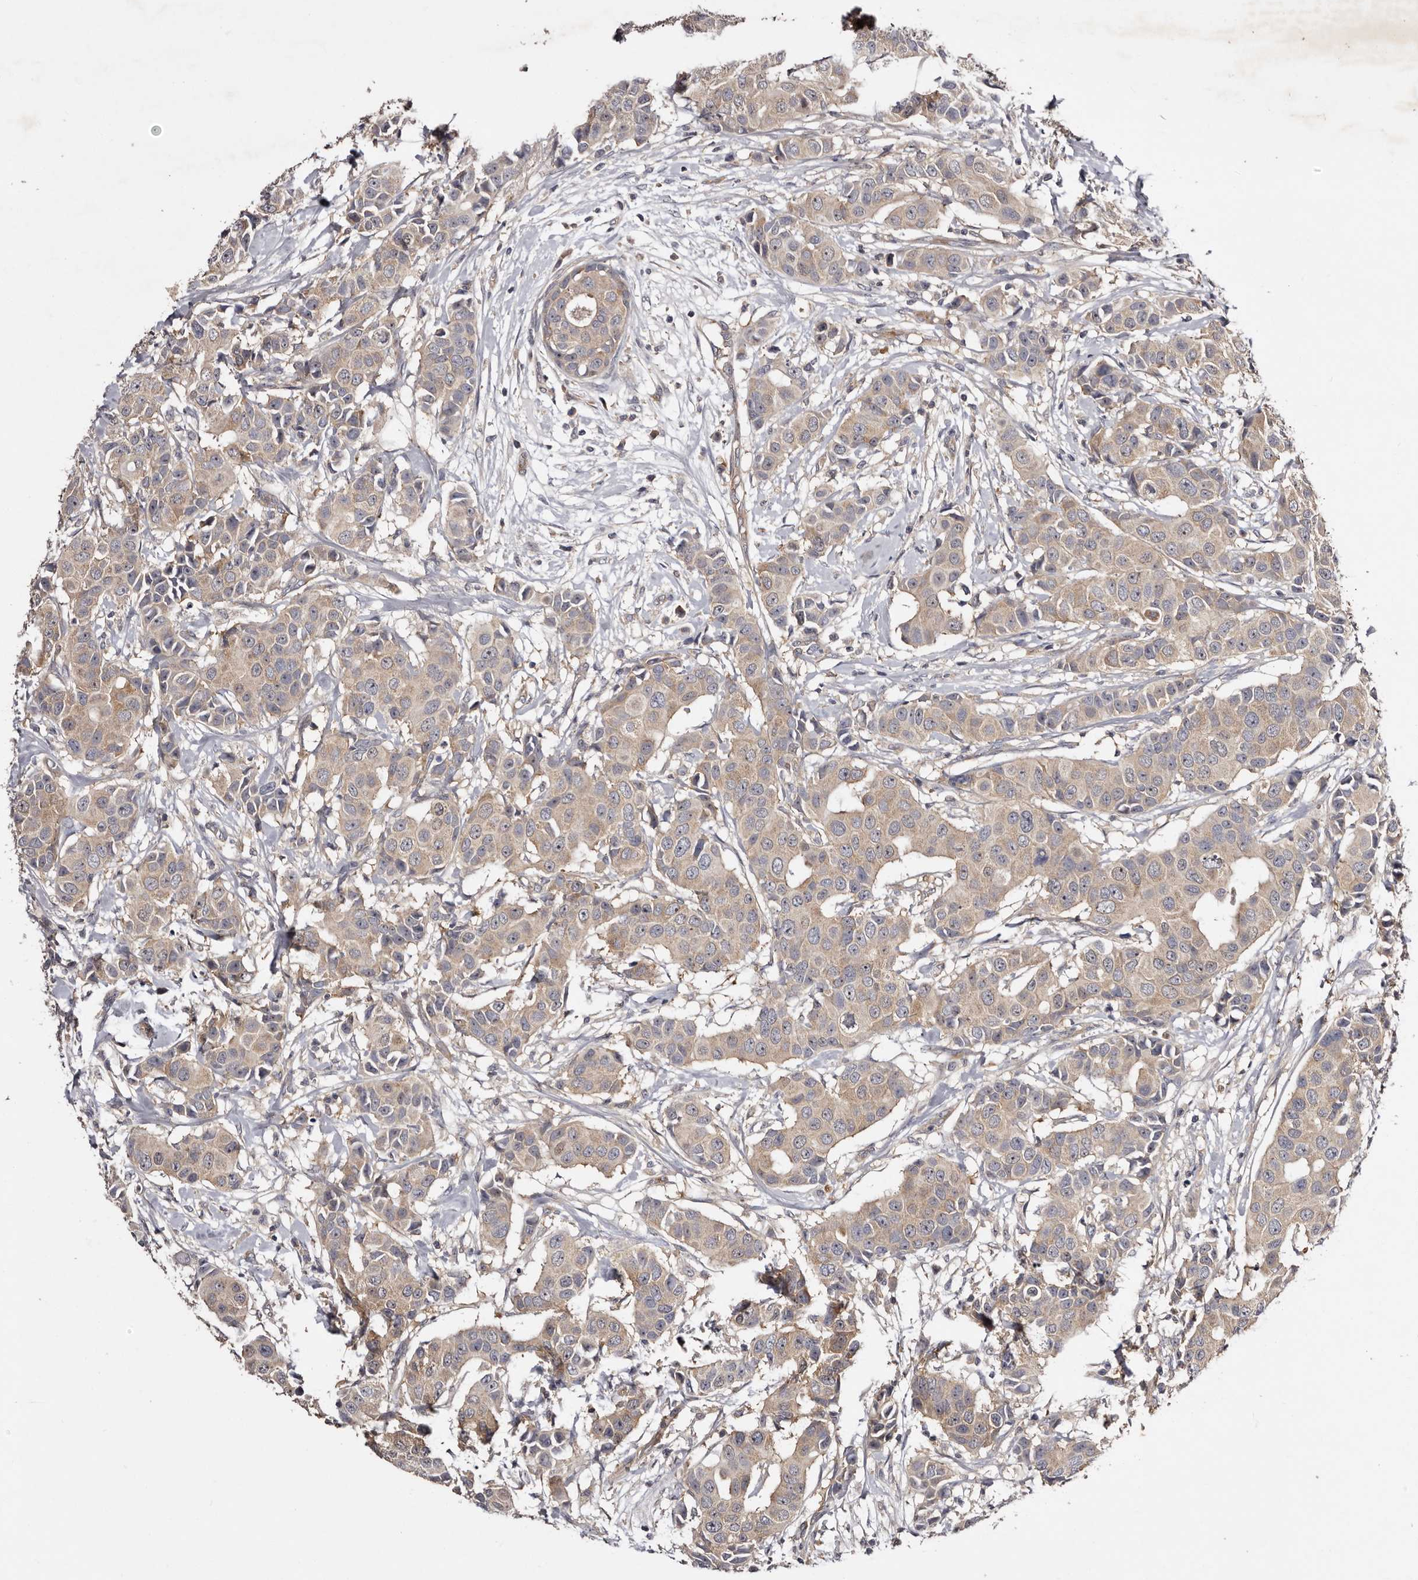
{"staining": {"intensity": "weak", "quantity": ">75%", "location": "cytoplasmic/membranous"}, "tissue": "breast cancer", "cell_type": "Tumor cells", "image_type": "cancer", "snomed": [{"axis": "morphology", "description": "Normal tissue, NOS"}, {"axis": "morphology", "description": "Duct carcinoma"}, {"axis": "topography", "description": "Breast"}], "caption": "Immunohistochemical staining of human invasive ductal carcinoma (breast) shows weak cytoplasmic/membranous protein positivity in approximately >75% of tumor cells.", "gene": "LTV1", "patient": {"sex": "female", "age": 39}}